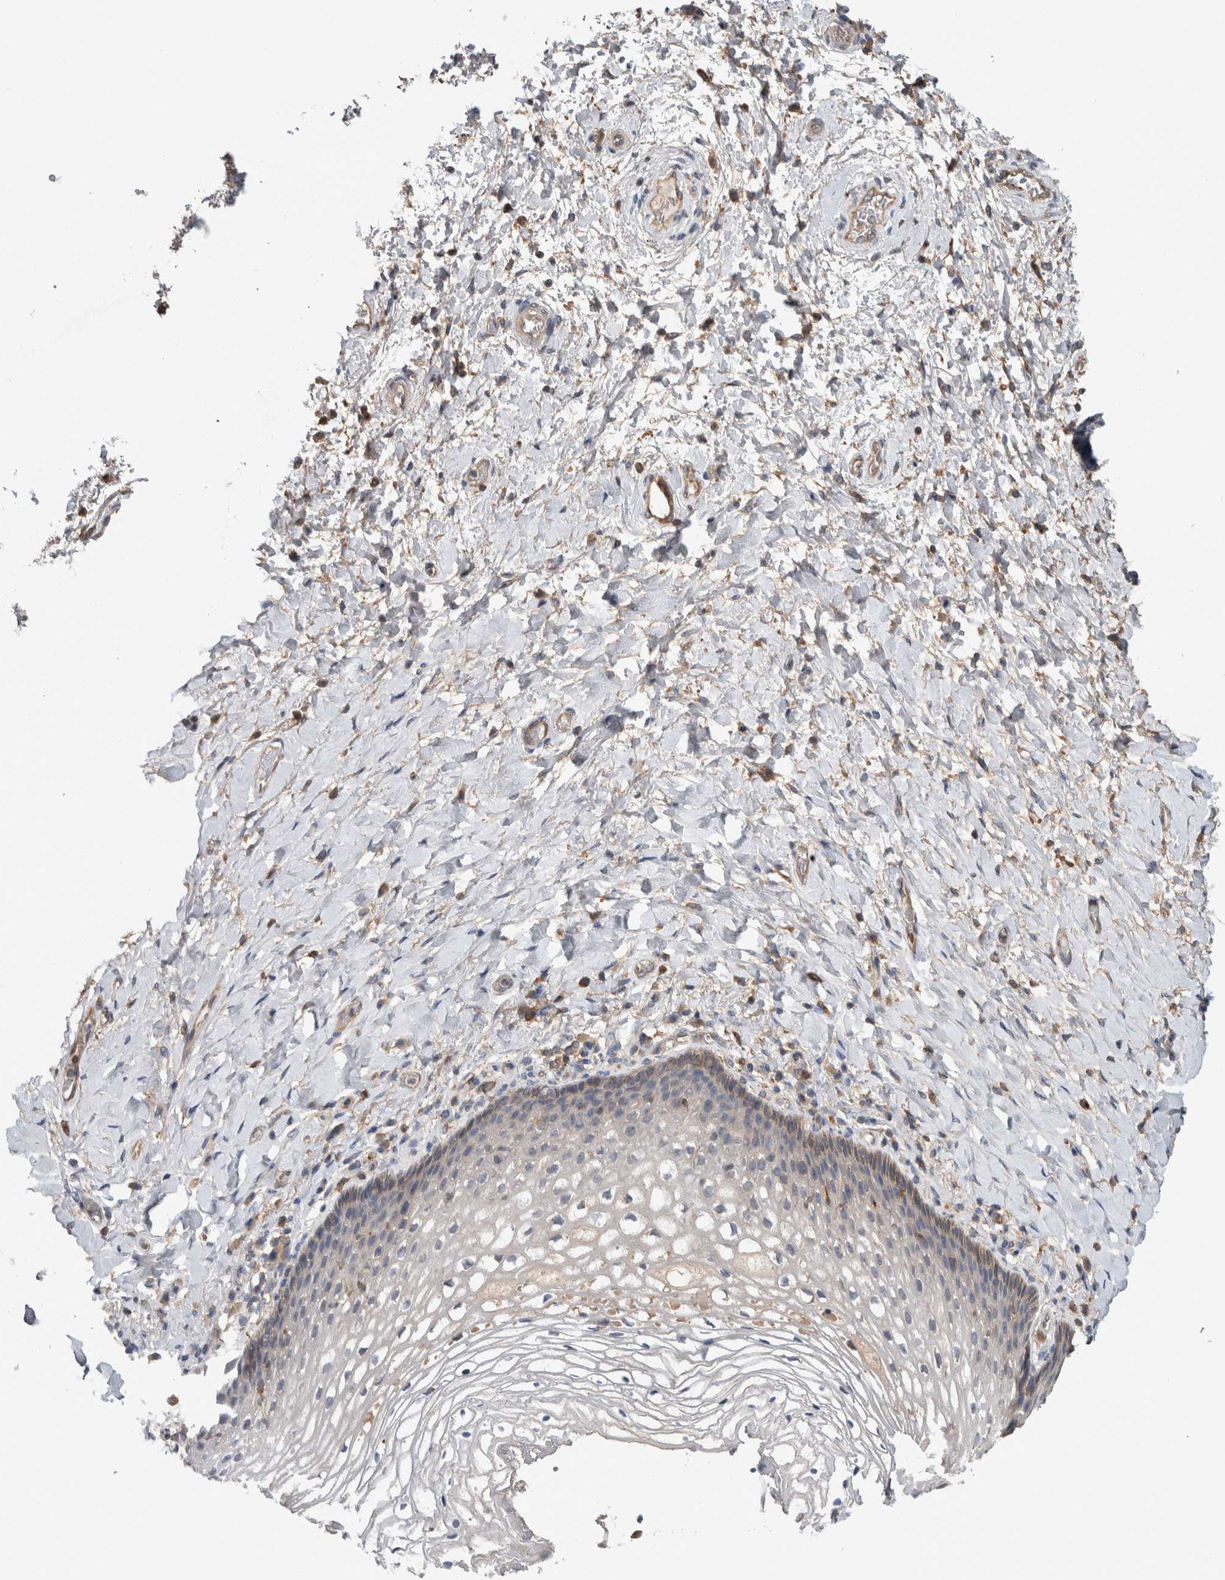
{"staining": {"intensity": "weak", "quantity": "<25%", "location": "cytoplasmic/membranous"}, "tissue": "vagina", "cell_type": "Squamous epithelial cells", "image_type": "normal", "snomed": [{"axis": "morphology", "description": "Normal tissue, NOS"}, {"axis": "topography", "description": "Vagina"}], "caption": "DAB (3,3'-diaminobenzidine) immunohistochemical staining of normal vagina demonstrates no significant staining in squamous epithelial cells.", "gene": "TARBP1", "patient": {"sex": "female", "age": 60}}